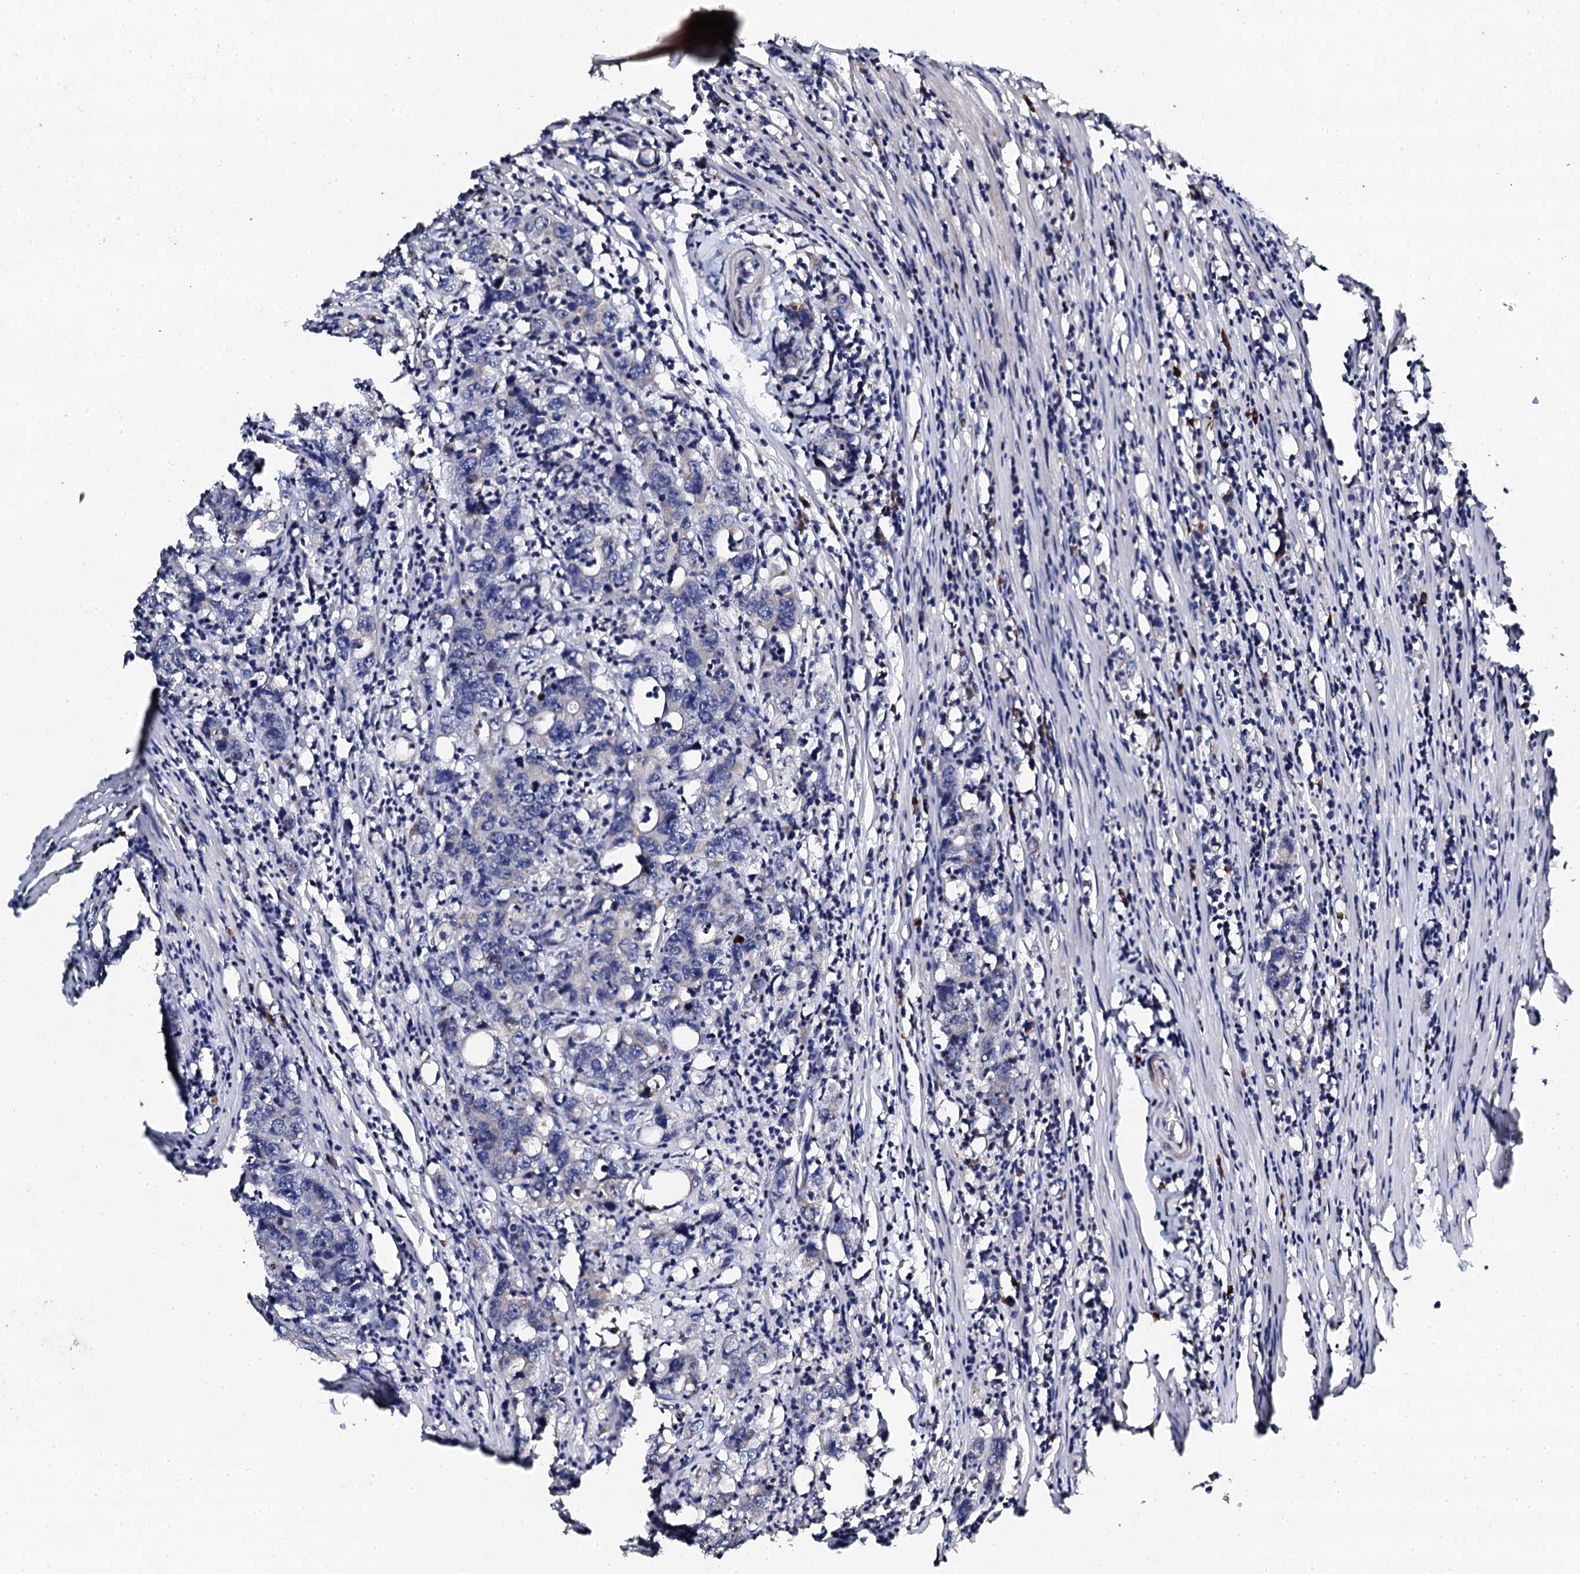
{"staining": {"intensity": "negative", "quantity": "none", "location": "none"}, "tissue": "colorectal cancer", "cell_type": "Tumor cells", "image_type": "cancer", "snomed": [{"axis": "morphology", "description": "Adenocarcinoma, NOS"}, {"axis": "topography", "description": "Colon"}], "caption": "Tumor cells show no significant protein expression in colorectal cancer.", "gene": "LIPT2", "patient": {"sex": "female", "age": 75}}